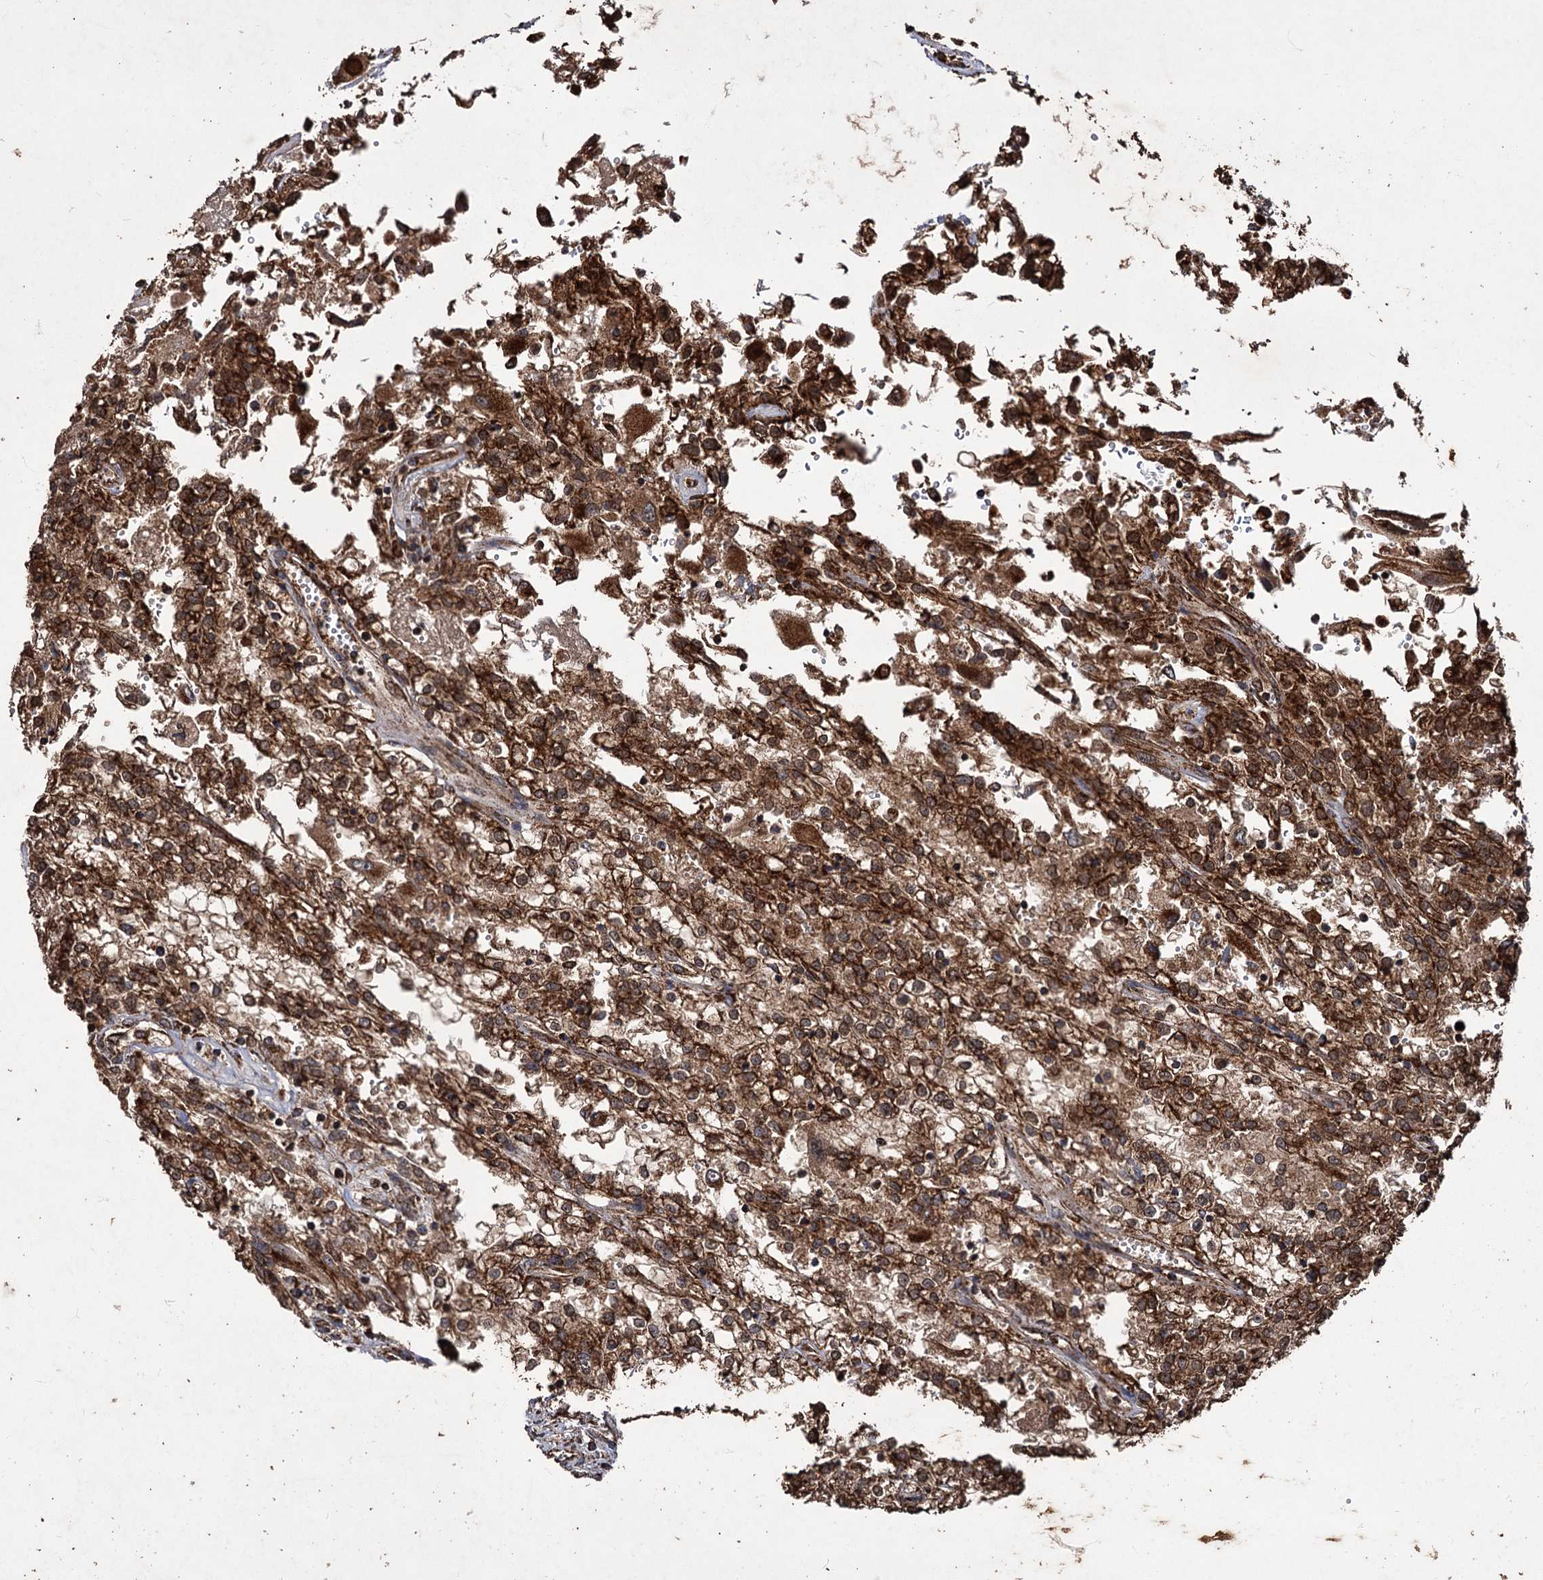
{"staining": {"intensity": "strong", "quantity": ">75%", "location": "cytoplasmic/membranous"}, "tissue": "renal cancer", "cell_type": "Tumor cells", "image_type": "cancer", "snomed": [{"axis": "morphology", "description": "Adenocarcinoma, NOS"}, {"axis": "topography", "description": "Kidney"}], "caption": "High-power microscopy captured an IHC micrograph of renal cancer (adenocarcinoma), revealing strong cytoplasmic/membranous positivity in approximately >75% of tumor cells. Nuclei are stained in blue.", "gene": "IPO4", "patient": {"sex": "female", "age": 52}}